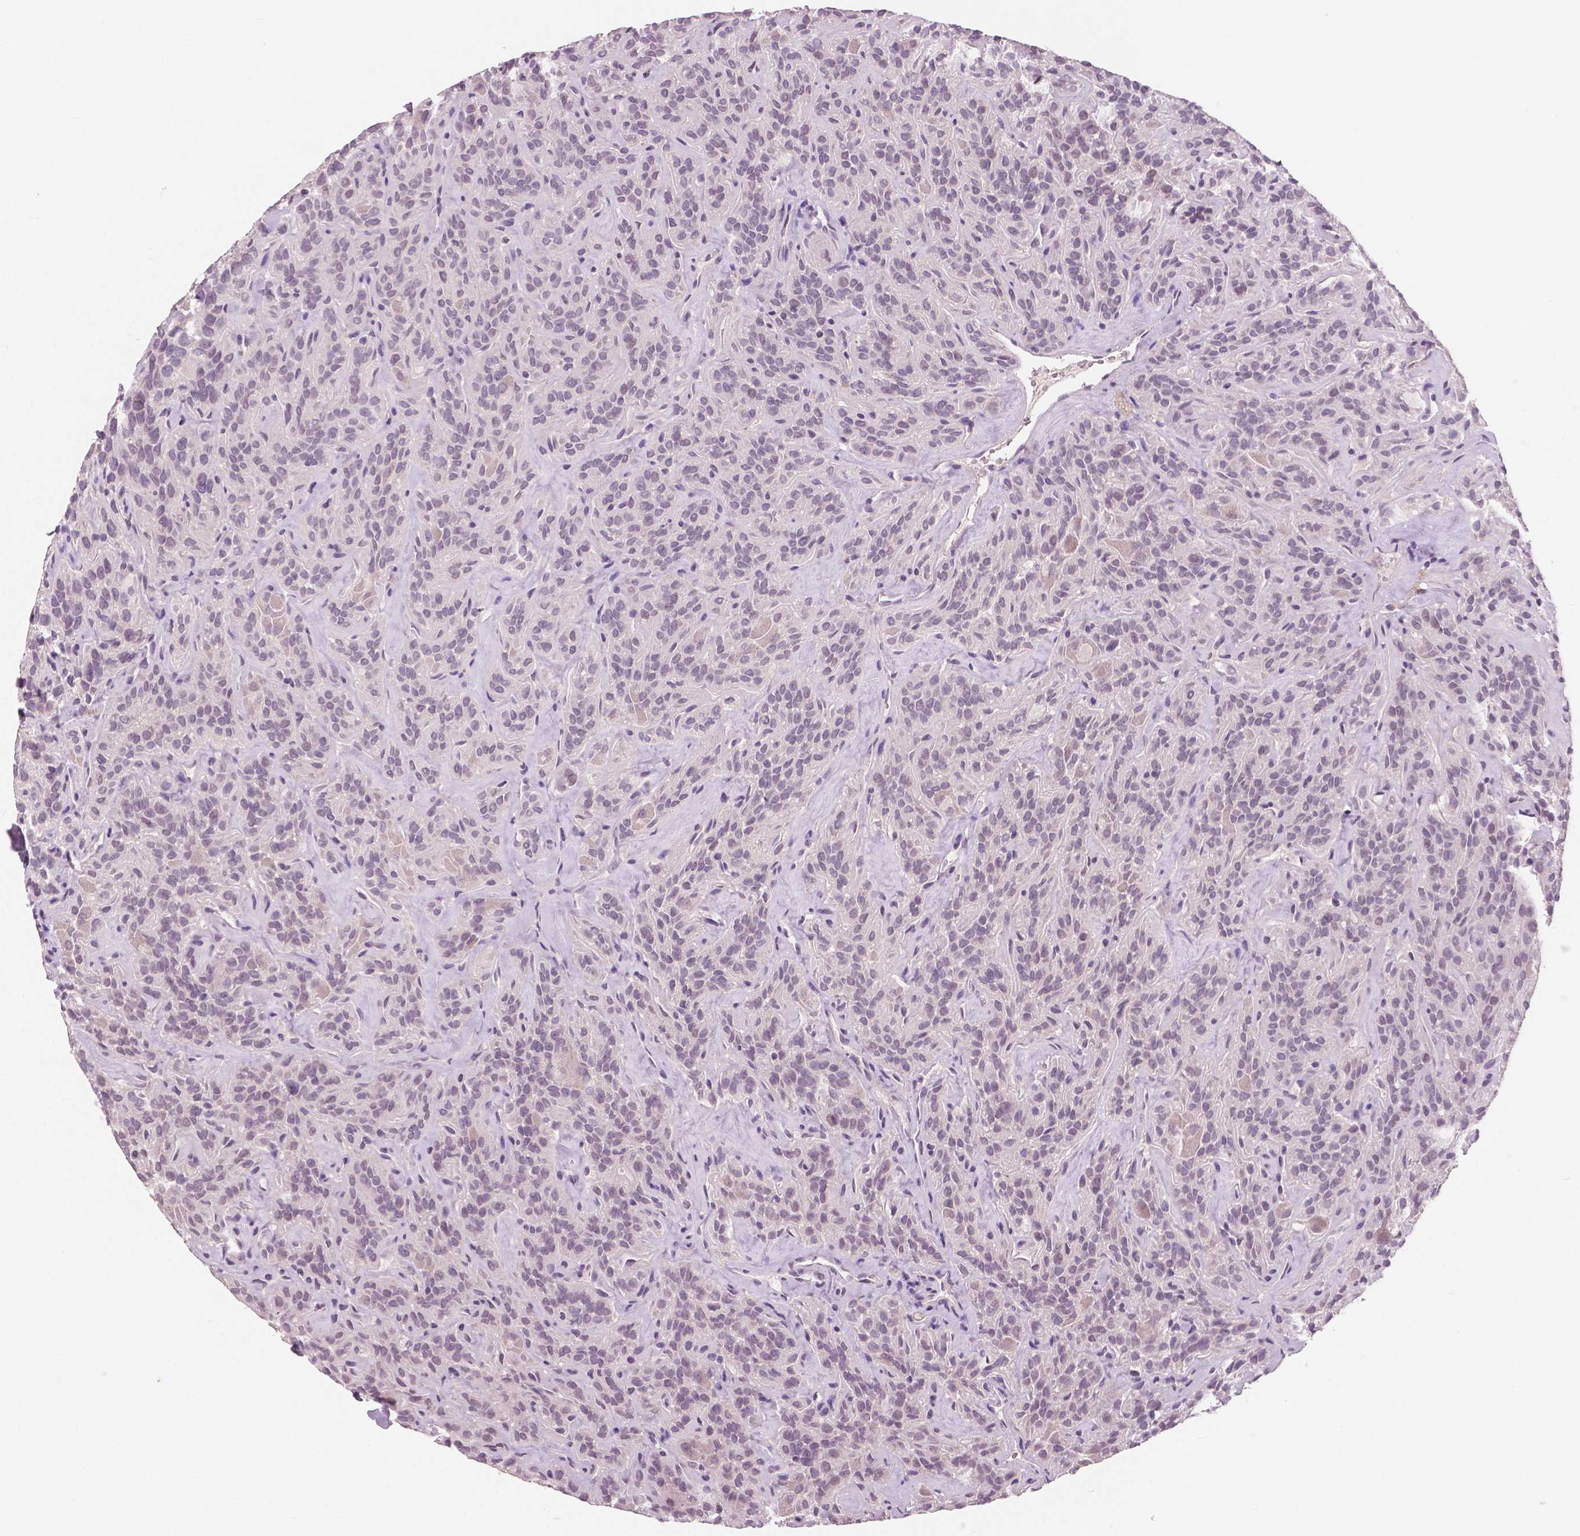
{"staining": {"intensity": "negative", "quantity": "none", "location": "none"}, "tissue": "thyroid cancer", "cell_type": "Tumor cells", "image_type": "cancer", "snomed": [{"axis": "morphology", "description": "Papillary adenocarcinoma, NOS"}, {"axis": "topography", "description": "Thyroid gland"}], "caption": "Protein analysis of thyroid cancer displays no significant expression in tumor cells. The staining is performed using DAB brown chromogen with nuclei counter-stained in using hematoxylin.", "gene": "RNASE7", "patient": {"sex": "female", "age": 45}}